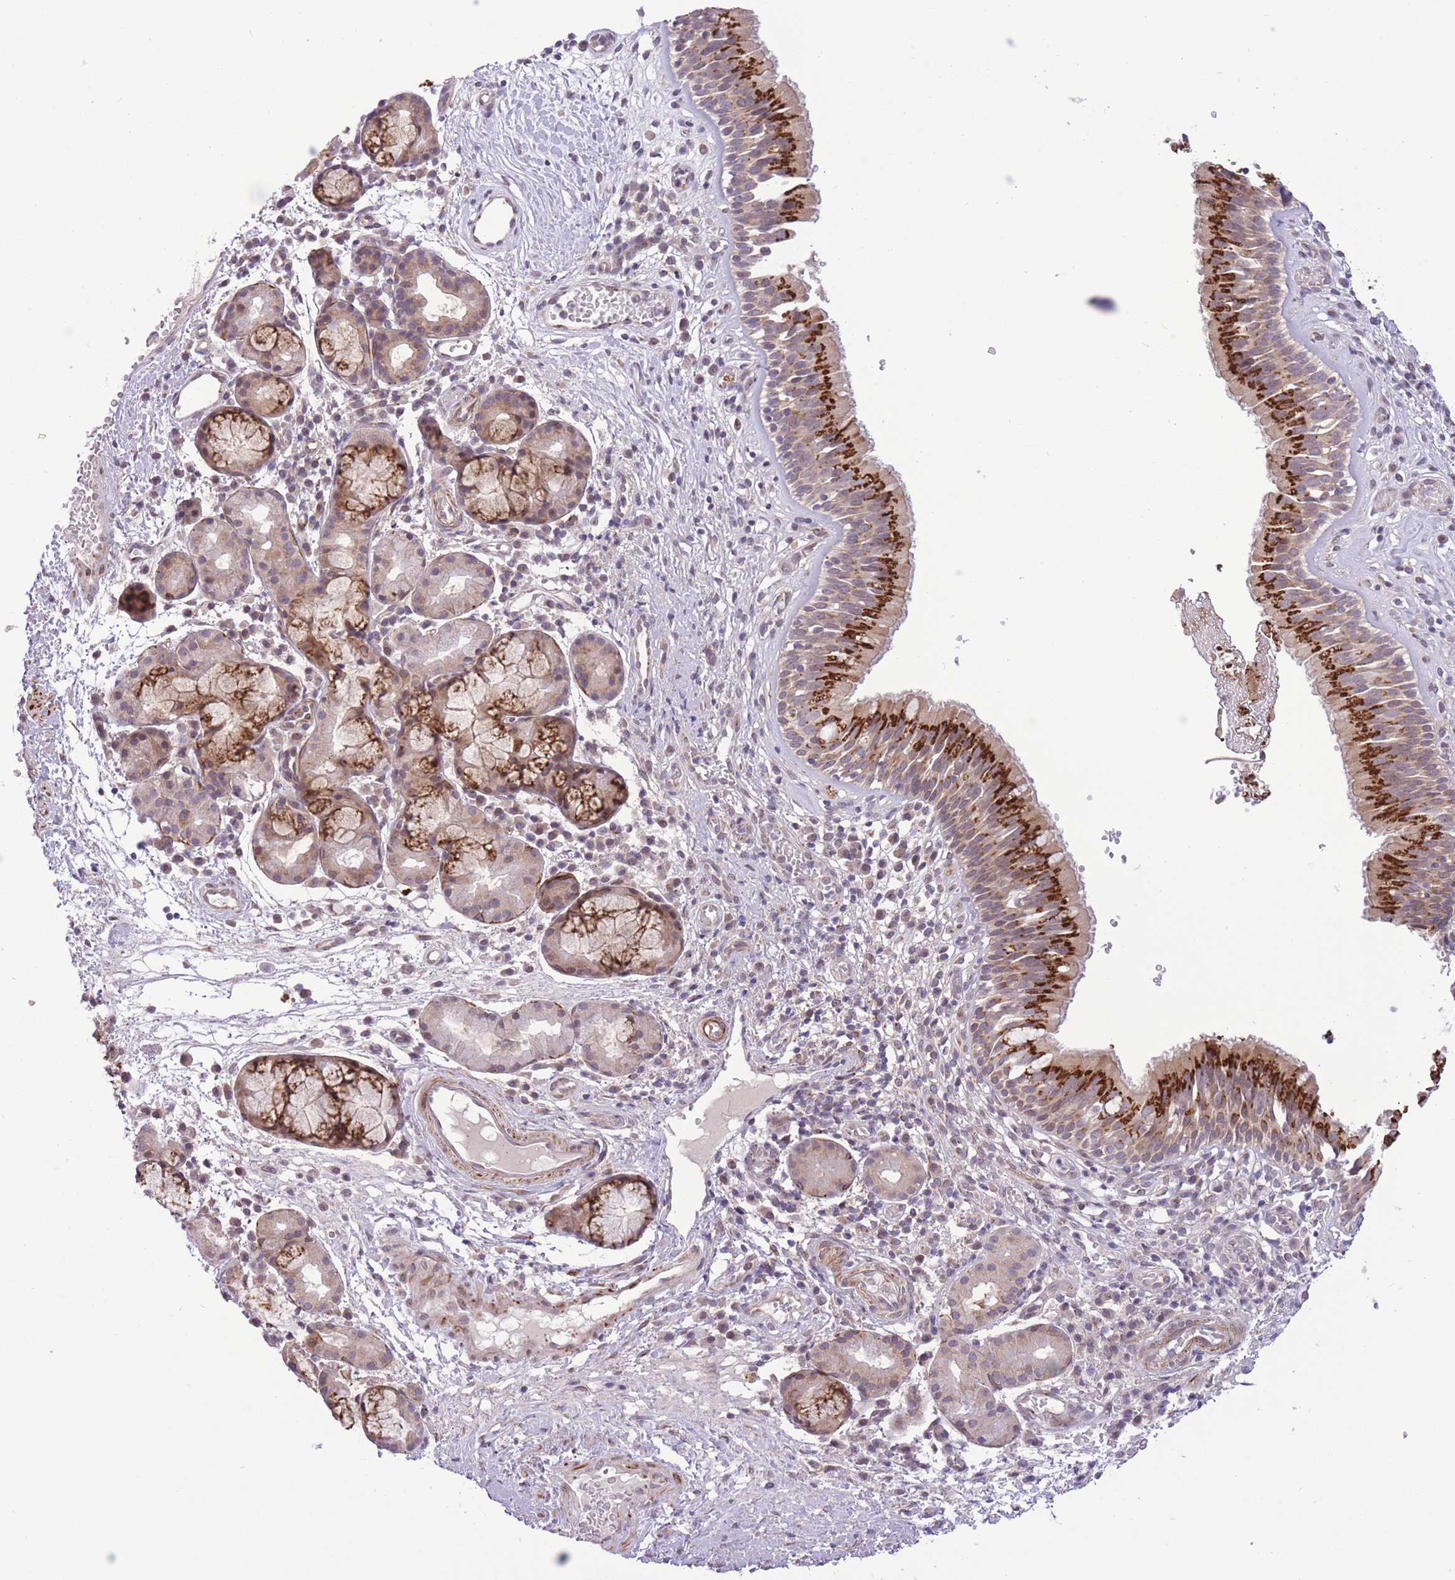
{"staining": {"intensity": "strong", "quantity": ">75%", "location": "cytoplasmic/membranous"}, "tissue": "nasopharynx", "cell_type": "Respiratory epithelial cells", "image_type": "normal", "snomed": [{"axis": "morphology", "description": "Normal tissue, NOS"}, {"axis": "topography", "description": "Nasopharynx"}], "caption": "This image shows IHC staining of benign nasopharynx, with high strong cytoplasmic/membranous expression in about >75% of respiratory epithelial cells.", "gene": "ZBED5", "patient": {"sex": "male", "age": 65}}